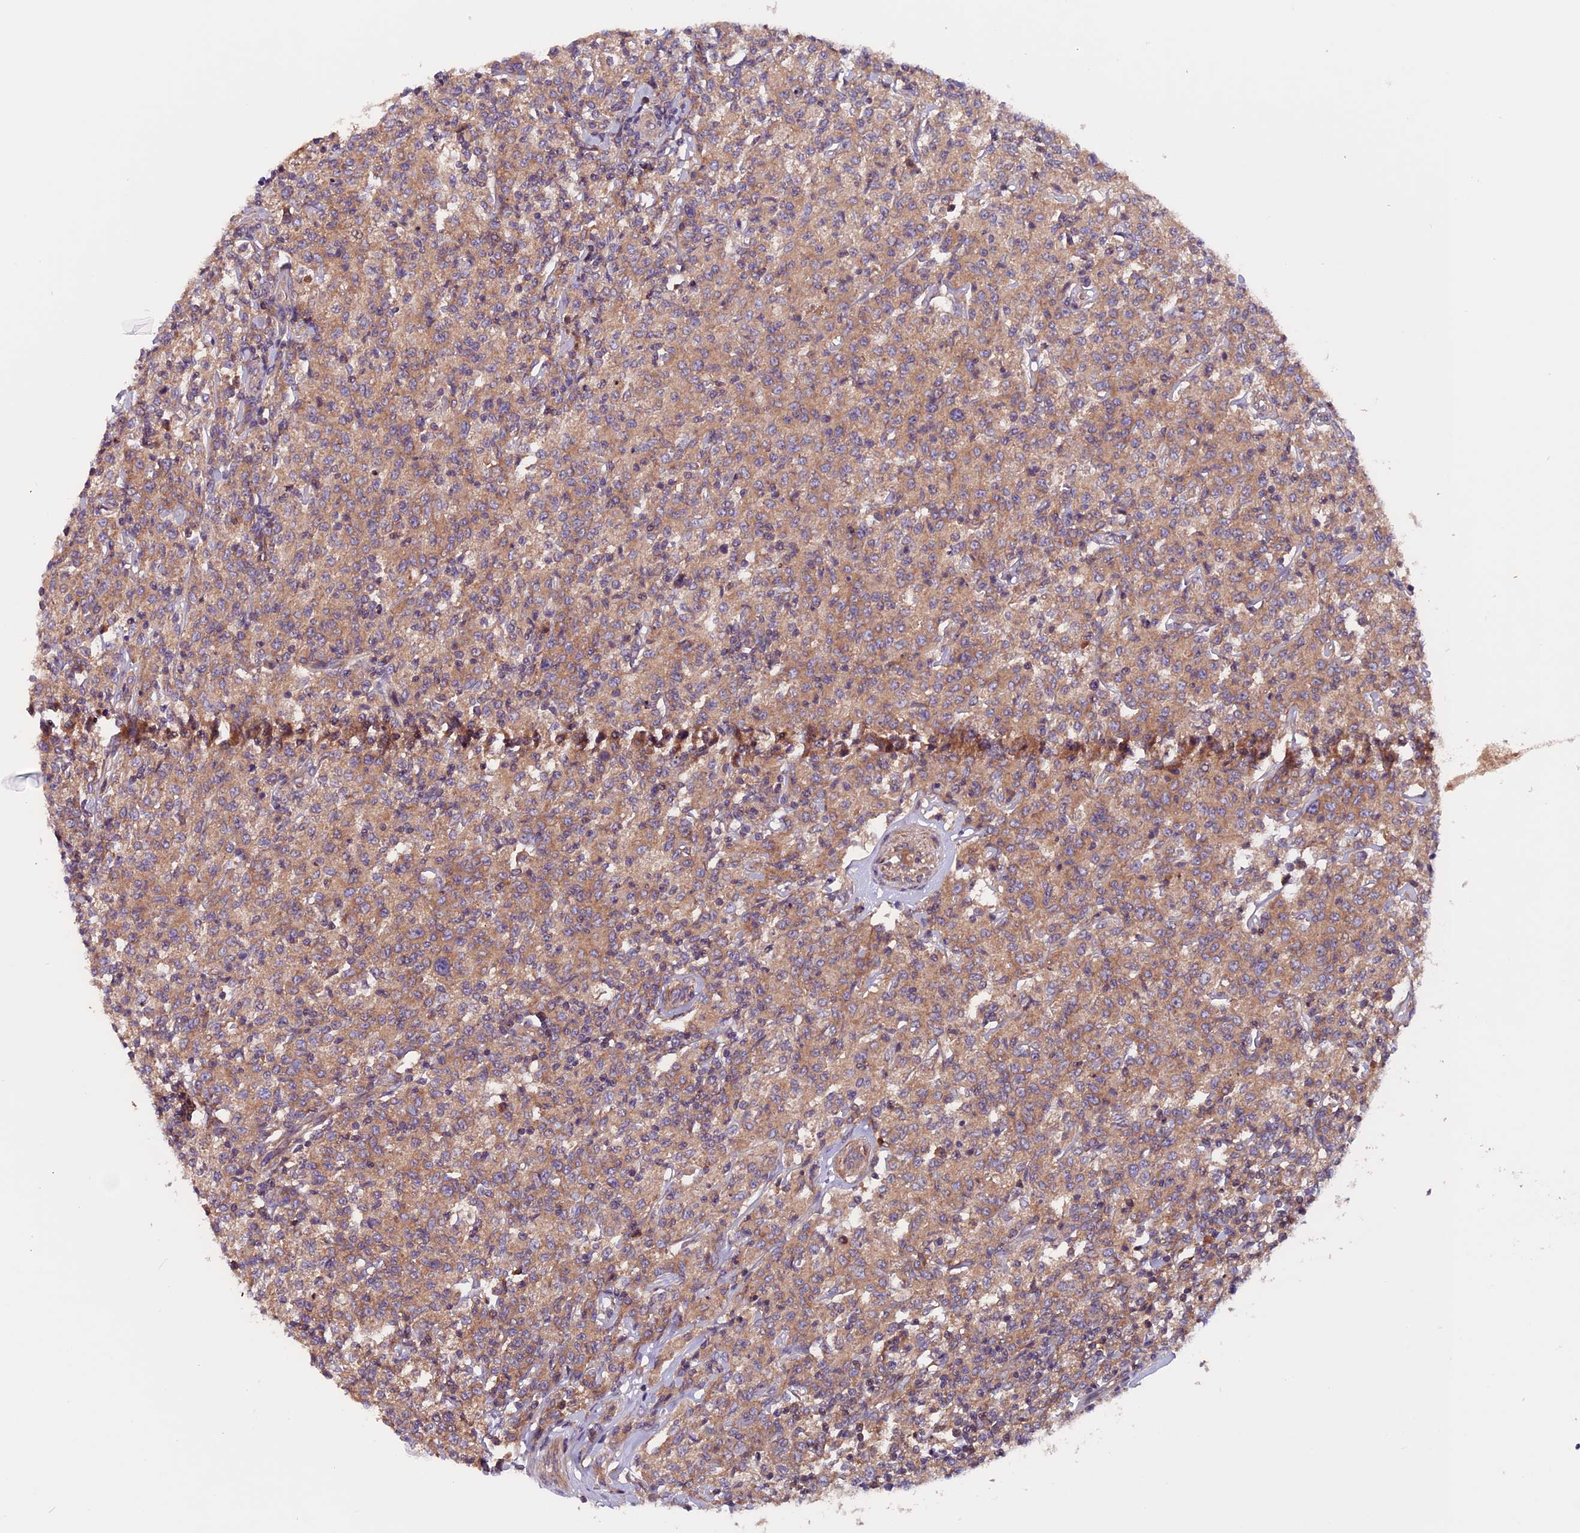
{"staining": {"intensity": "moderate", "quantity": ">75%", "location": "cytoplasmic/membranous"}, "tissue": "lymphoma", "cell_type": "Tumor cells", "image_type": "cancer", "snomed": [{"axis": "morphology", "description": "Malignant lymphoma, non-Hodgkin's type, Low grade"}, {"axis": "topography", "description": "Small intestine"}], "caption": "Lymphoma stained with a brown dye demonstrates moderate cytoplasmic/membranous positive staining in about >75% of tumor cells.", "gene": "ZNF598", "patient": {"sex": "female", "age": 59}}